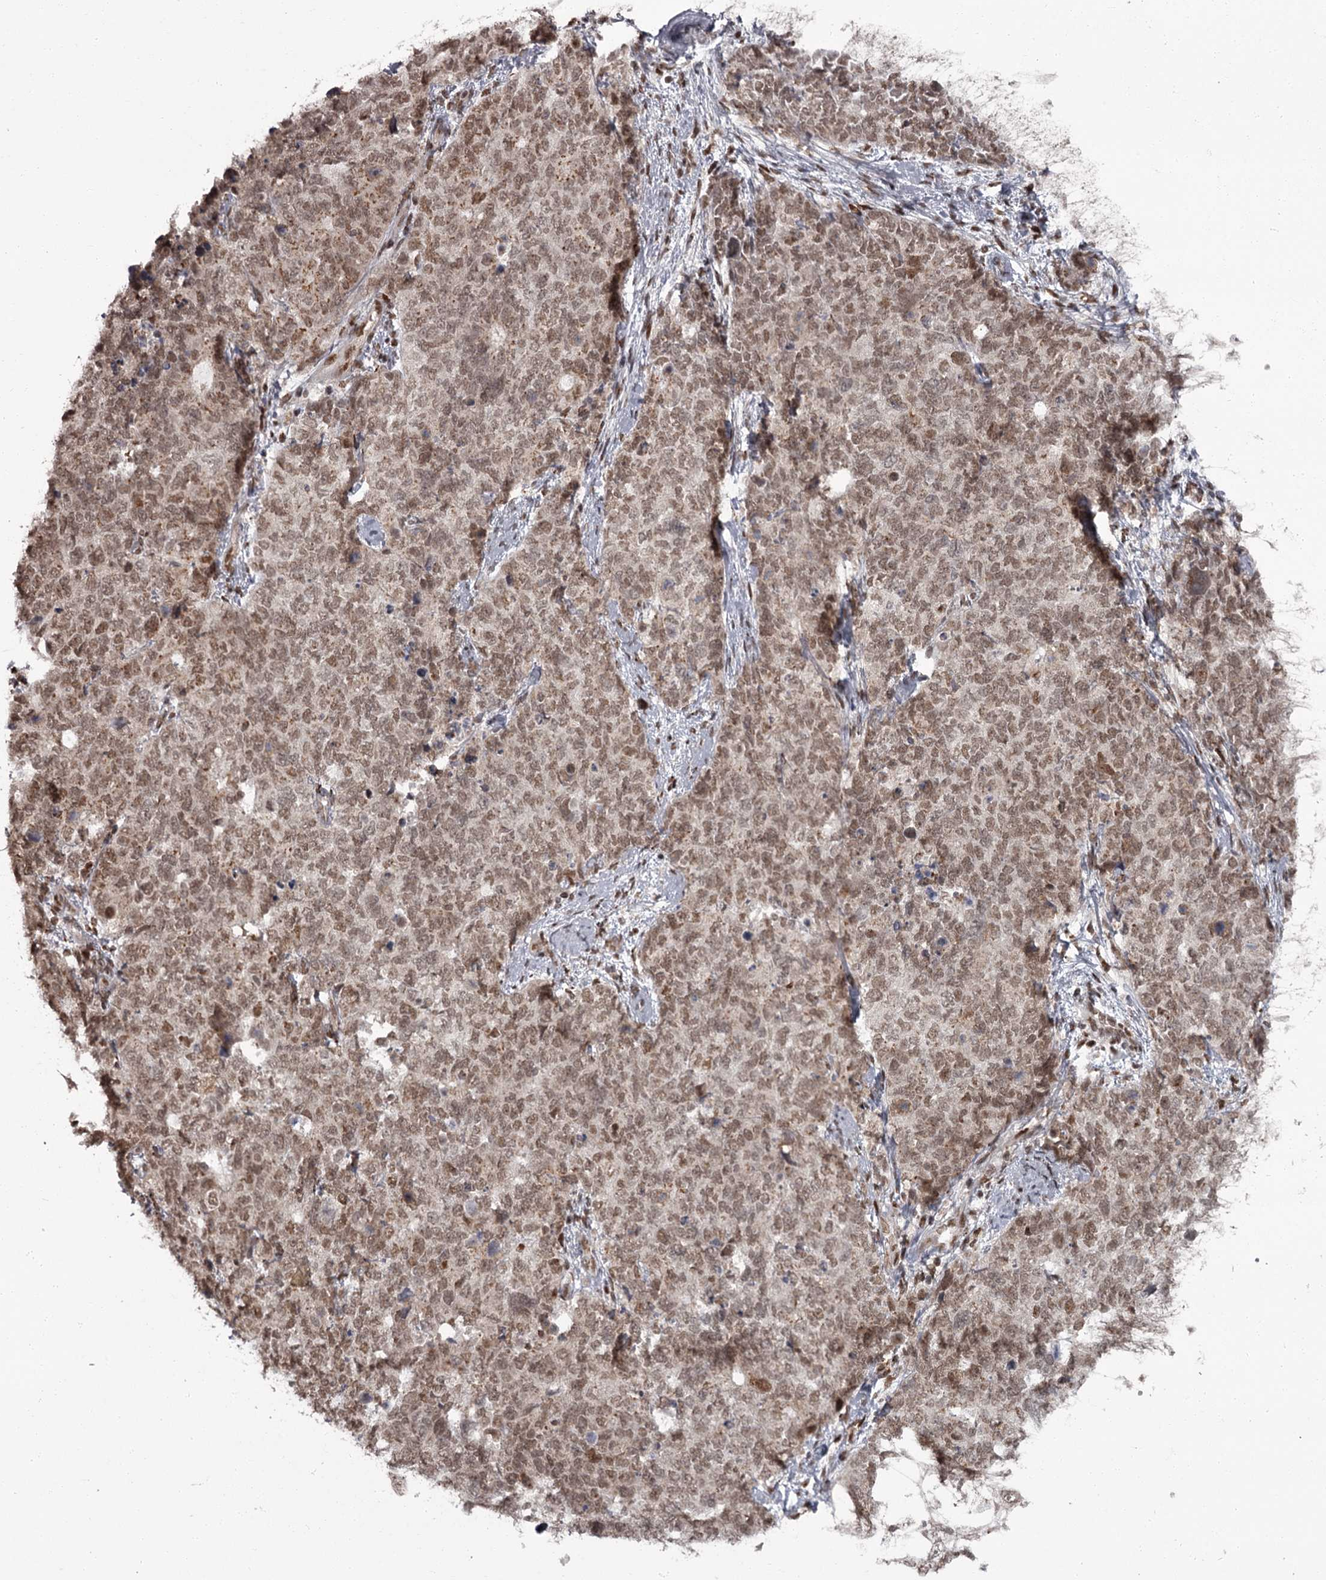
{"staining": {"intensity": "moderate", "quantity": ">75%", "location": "nuclear"}, "tissue": "cervical cancer", "cell_type": "Tumor cells", "image_type": "cancer", "snomed": [{"axis": "morphology", "description": "Squamous cell carcinoma, NOS"}, {"axis": "topography", "description": "Cervix"}], "caption": "The photomicrograph reveals immunohistochemical staining of cervical cancer. There is moderate nuclear staining is appreciated in about >75% of tumor cells.", "gene": "CEP83", "patient": {"sex": "female", "age": 63}}